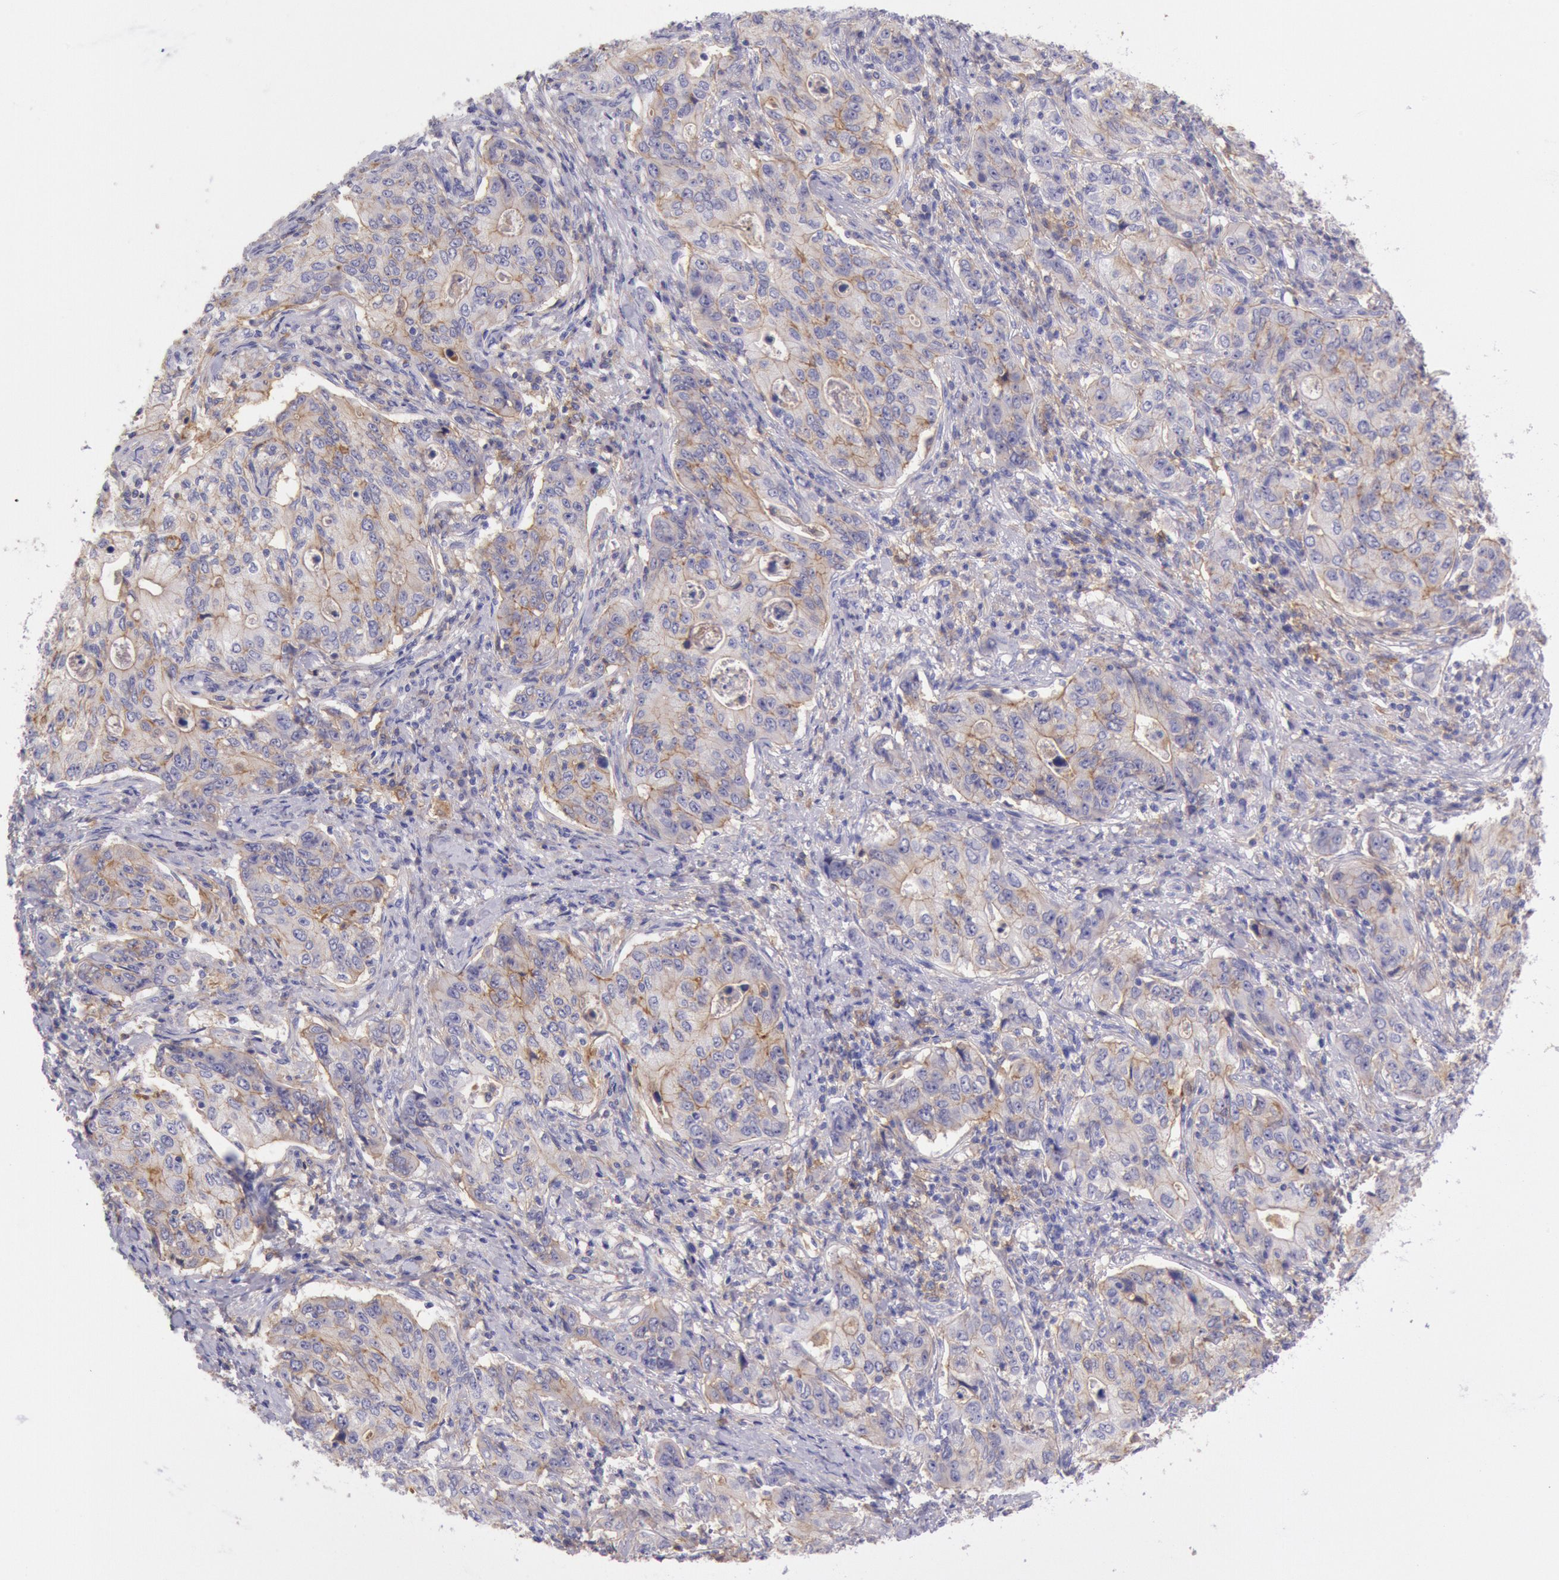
{"staining": {"intensity": "weak", "quantity": "<25%", "location": "cytoplasmic/membranous"}, "tissue": "stomach cancer", "cell_type": "Tumor cells", "image_type": "cancer", "snomed": [{"axis": "morphology", "description": "Adenocarcinoma, NOS"}, {"axis": "topography", "description": "Esophagus"}, {"axis": "topography", "description": "Stomach"}], "caption": "This is an immunohistochemistry (IHC) micrograph of stomach cancer. There is no staining in tumor cells.", "gene": "LYN", "patient": {"sex": "male", "age": 74}}